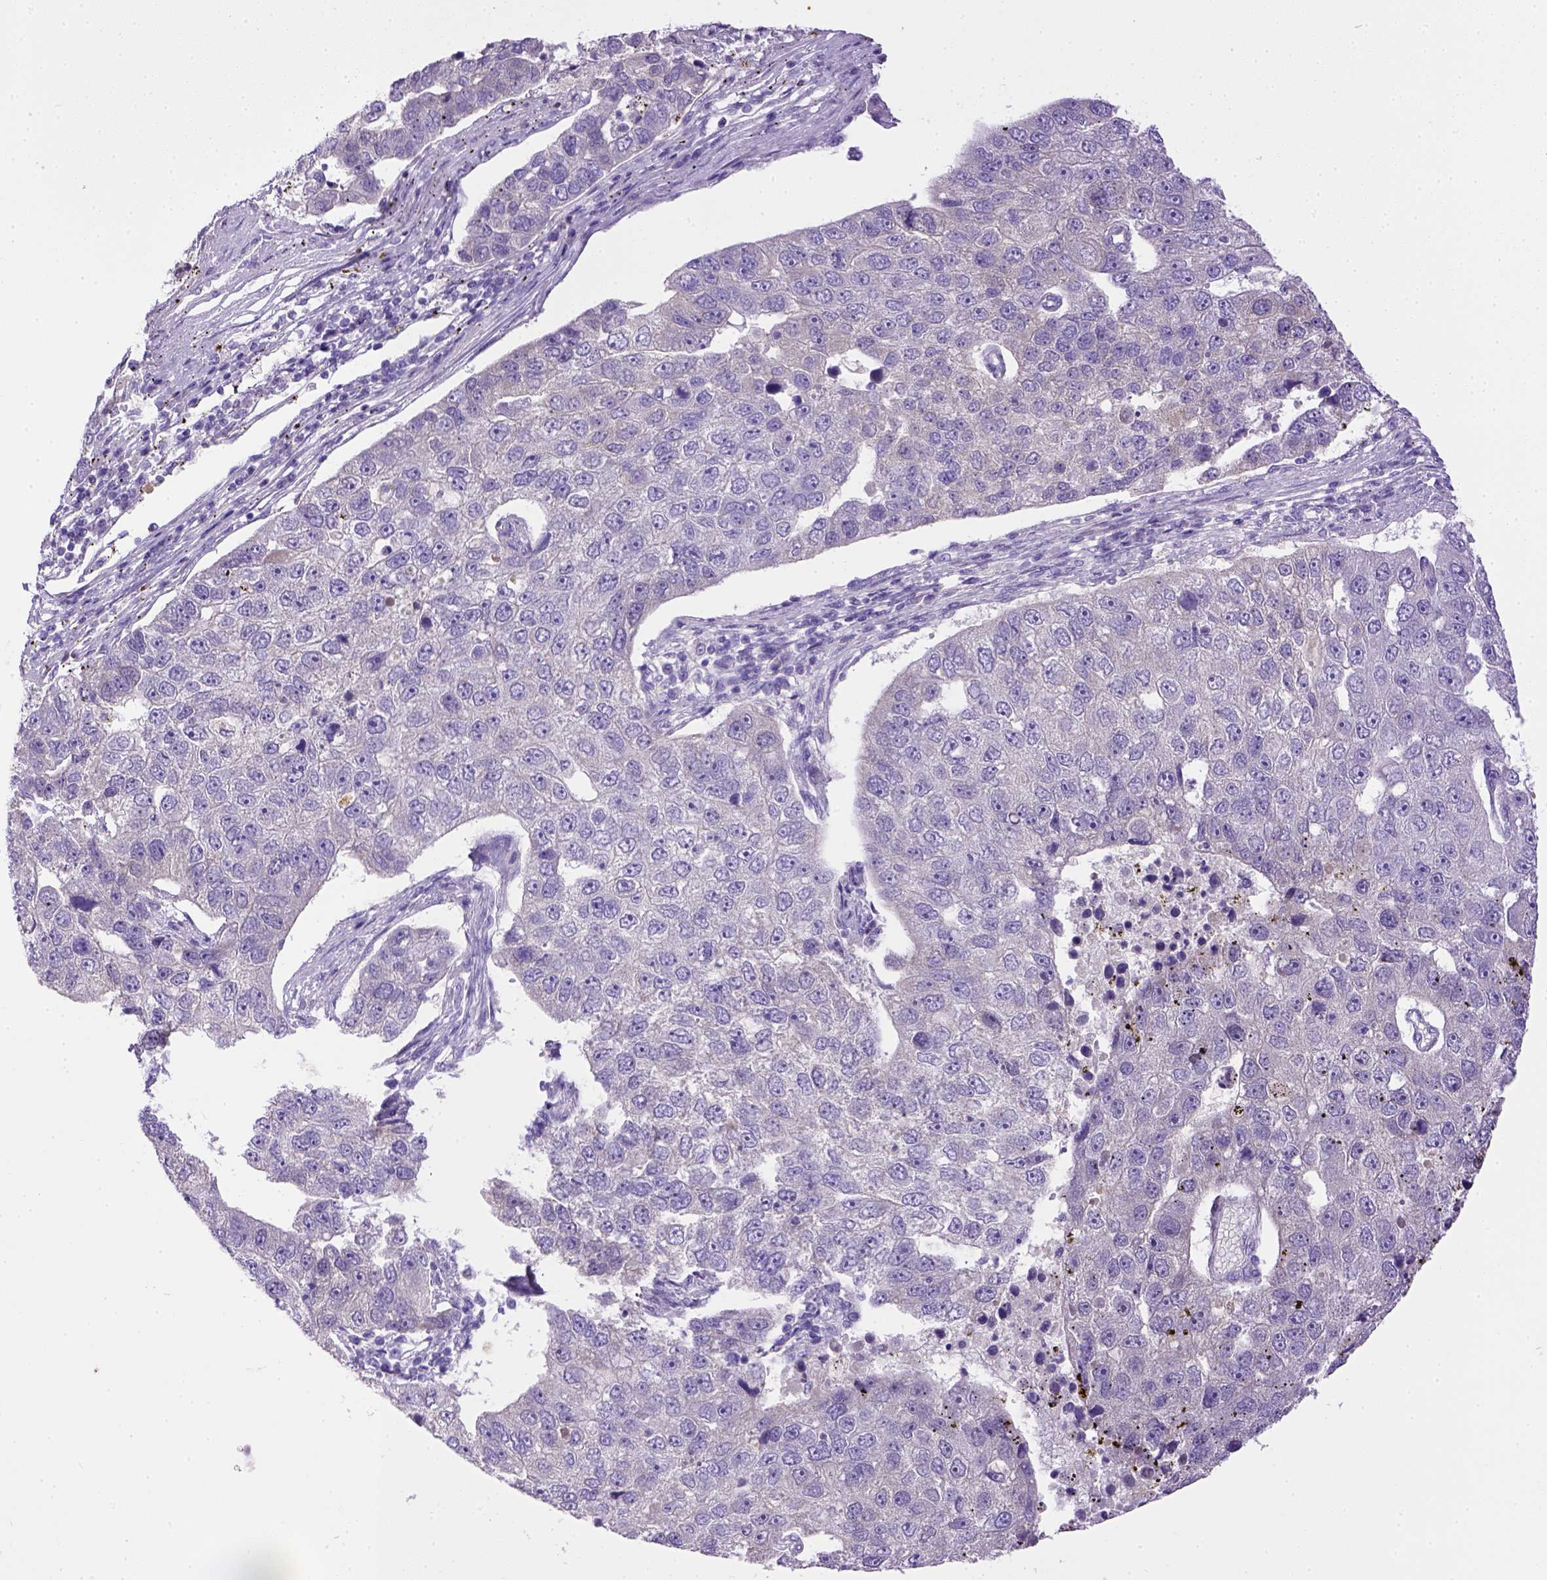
{"staining": {"intensity": "negative", "quantity": "none", "location": "none"}, "tissue": "pancreatic cancer", "cell_type": "Tumor cells", "image_type": "cancer", "snomed": [{"axis": "morphology", "description": "Adenocarcinoma, NOS"}, {"axis": "topography", "description": "Pancreas"}], "caption": "This photomicrograph is of adenocarcinoma (pancreatic) stained with immunohistochemistry to label a protein in brown with the nuclei are counter-stained blue. There is no staining in tumor cells.", "gene": "BAAT", "patient": {"sex": "female", "age": 61}}